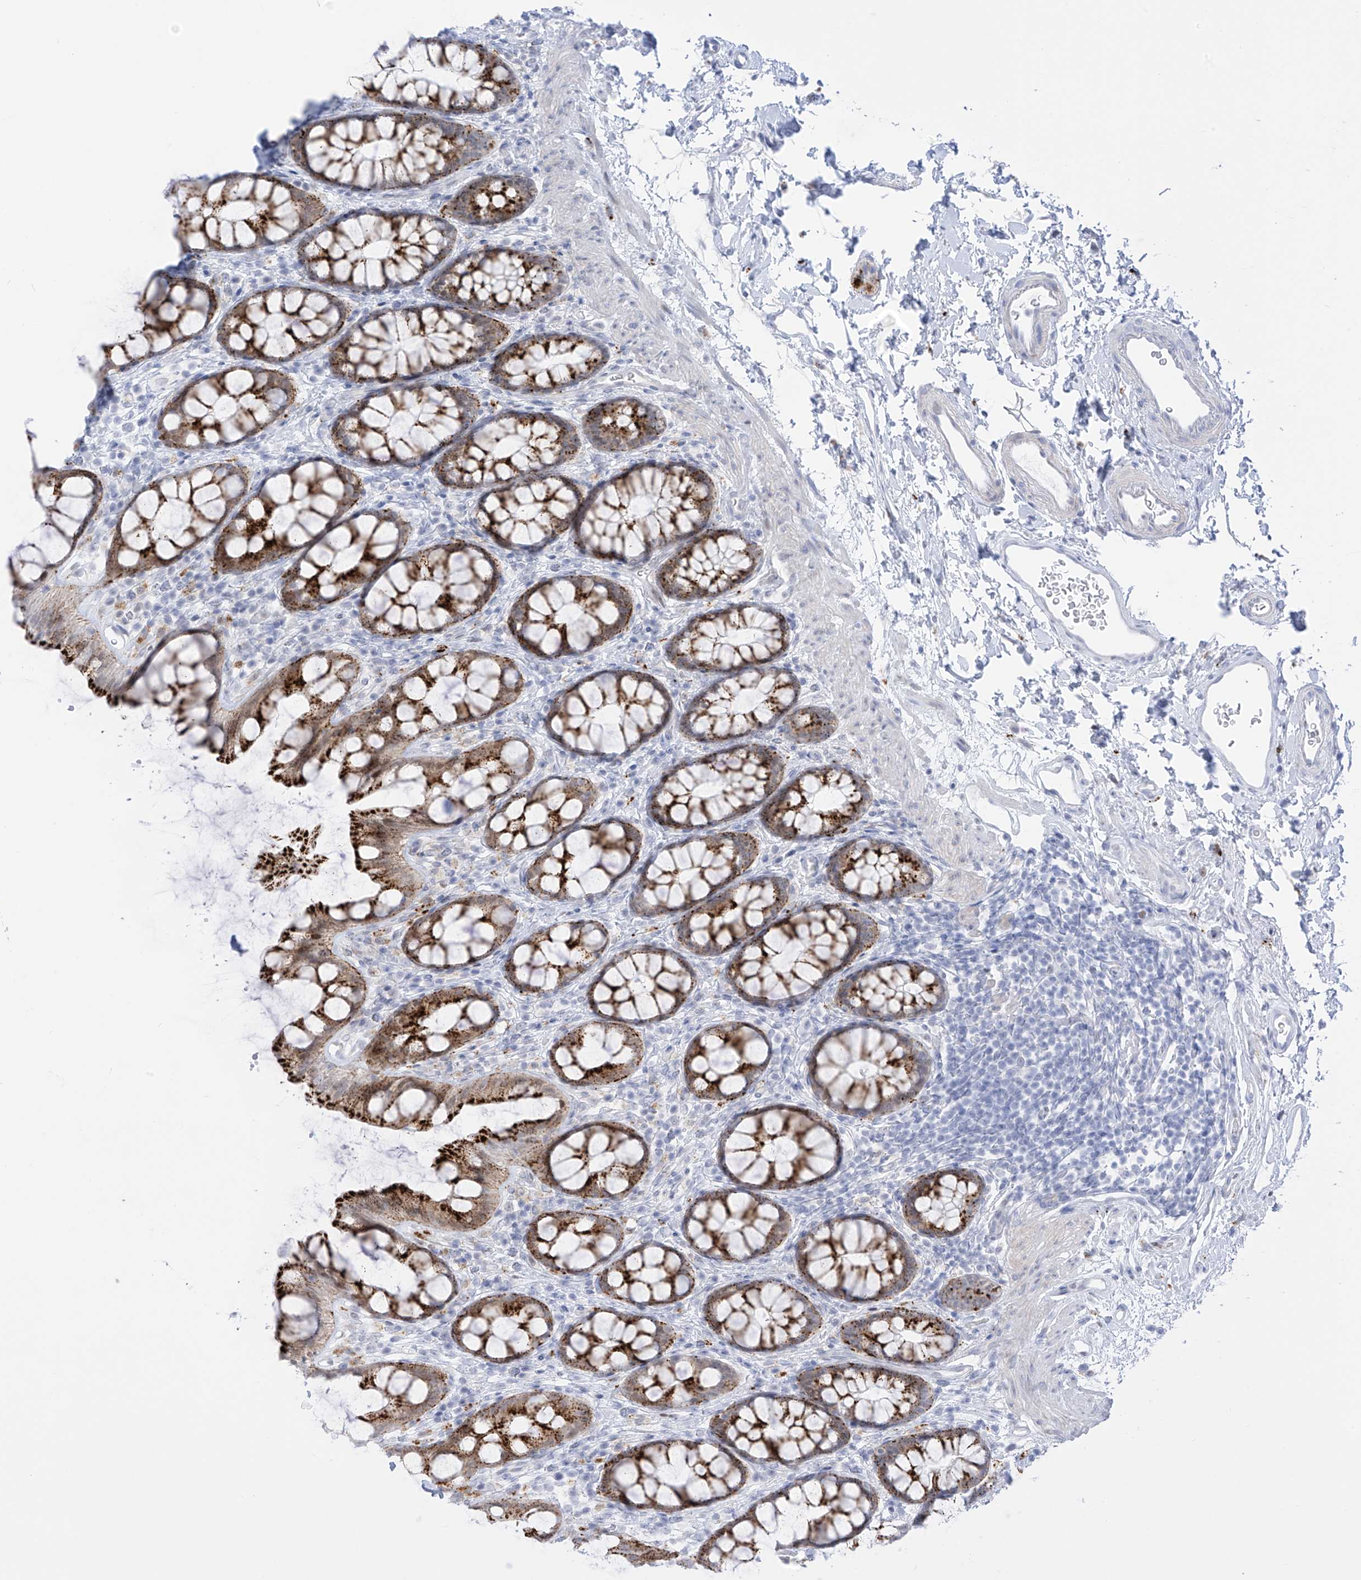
{"staining": {"intensity": "strong", "quantity": ">75%", "location": "cytoplasmic/membranous"}, "tissue": "rectum", "cell_type": "Glandular cells", "image_type": "normal", "snomed": [{"axis": "morphology", "description": "Normal tissue, NOS"}, {"axis": "topography", "description": "Rectum"}], "caption": "Approximately >75% of glandular cells in normal rectum show strong cytoplasmic/membranous protein expression as visualized by brown immunohistochemical staining.", "gene": "PSPH", "patient": {"sex": "female", "age": 65}}